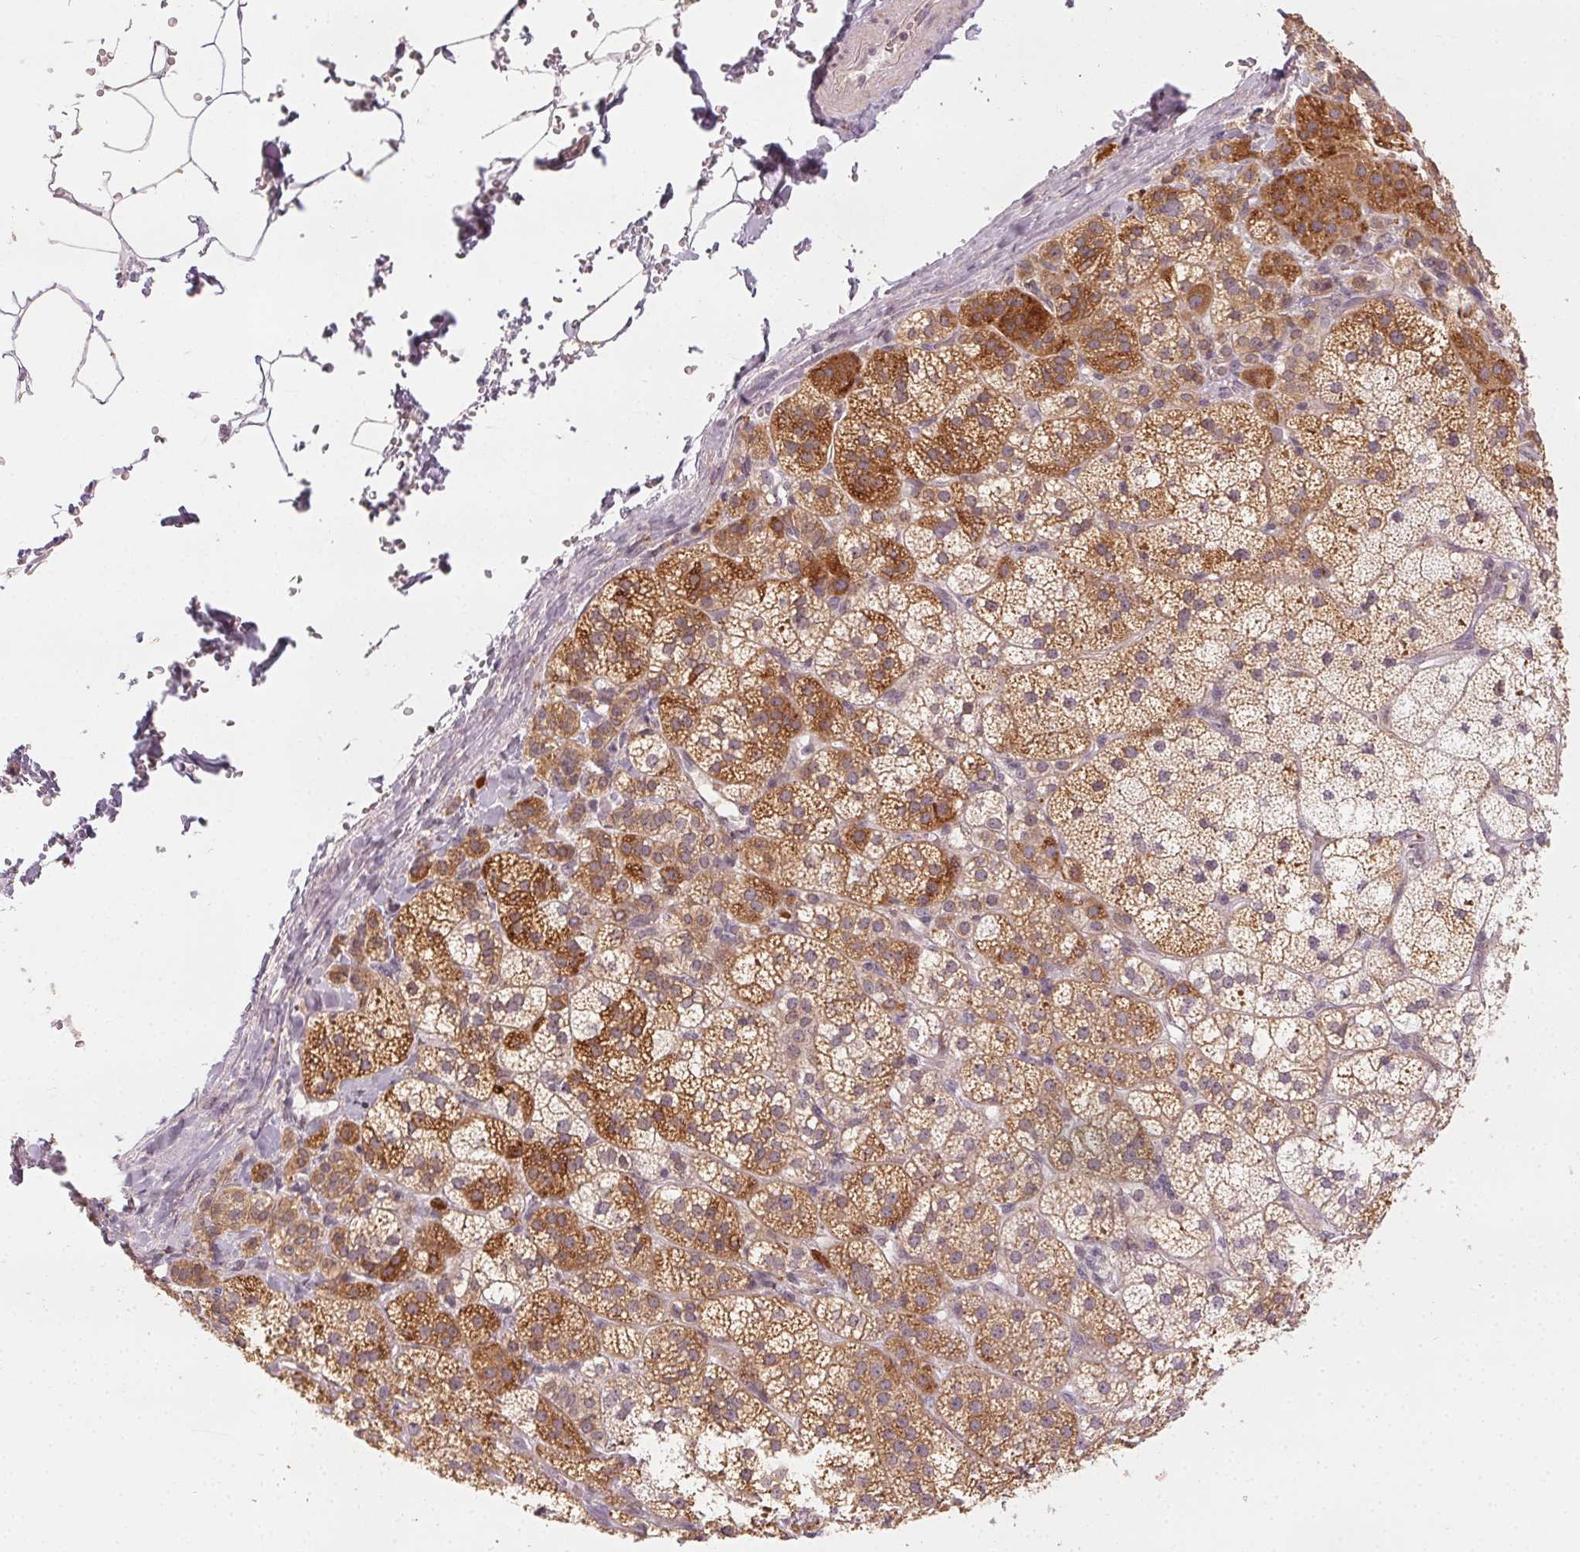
{"staining": {"intensity": "moderate", "quantity": ">75%", "location": "cytoplasmic/membranous"}, "tissue": "adrenal gland", "cell_type": "Glandular cells", "image_type": "normal", "snomed": [{"axis": "morphology", "description": "Normal tissue, NOS"}, {"axis": "topography", "description": "Adrenal gland"}], "caption": "The micrograph reveals staining of benign adrenal gland, revealing moderate cytoplasmic/membranous protein positivity (brown color) within glandular cells.", "gene": "NCOA4", "patient": {"sex": "female", "age": 60}}